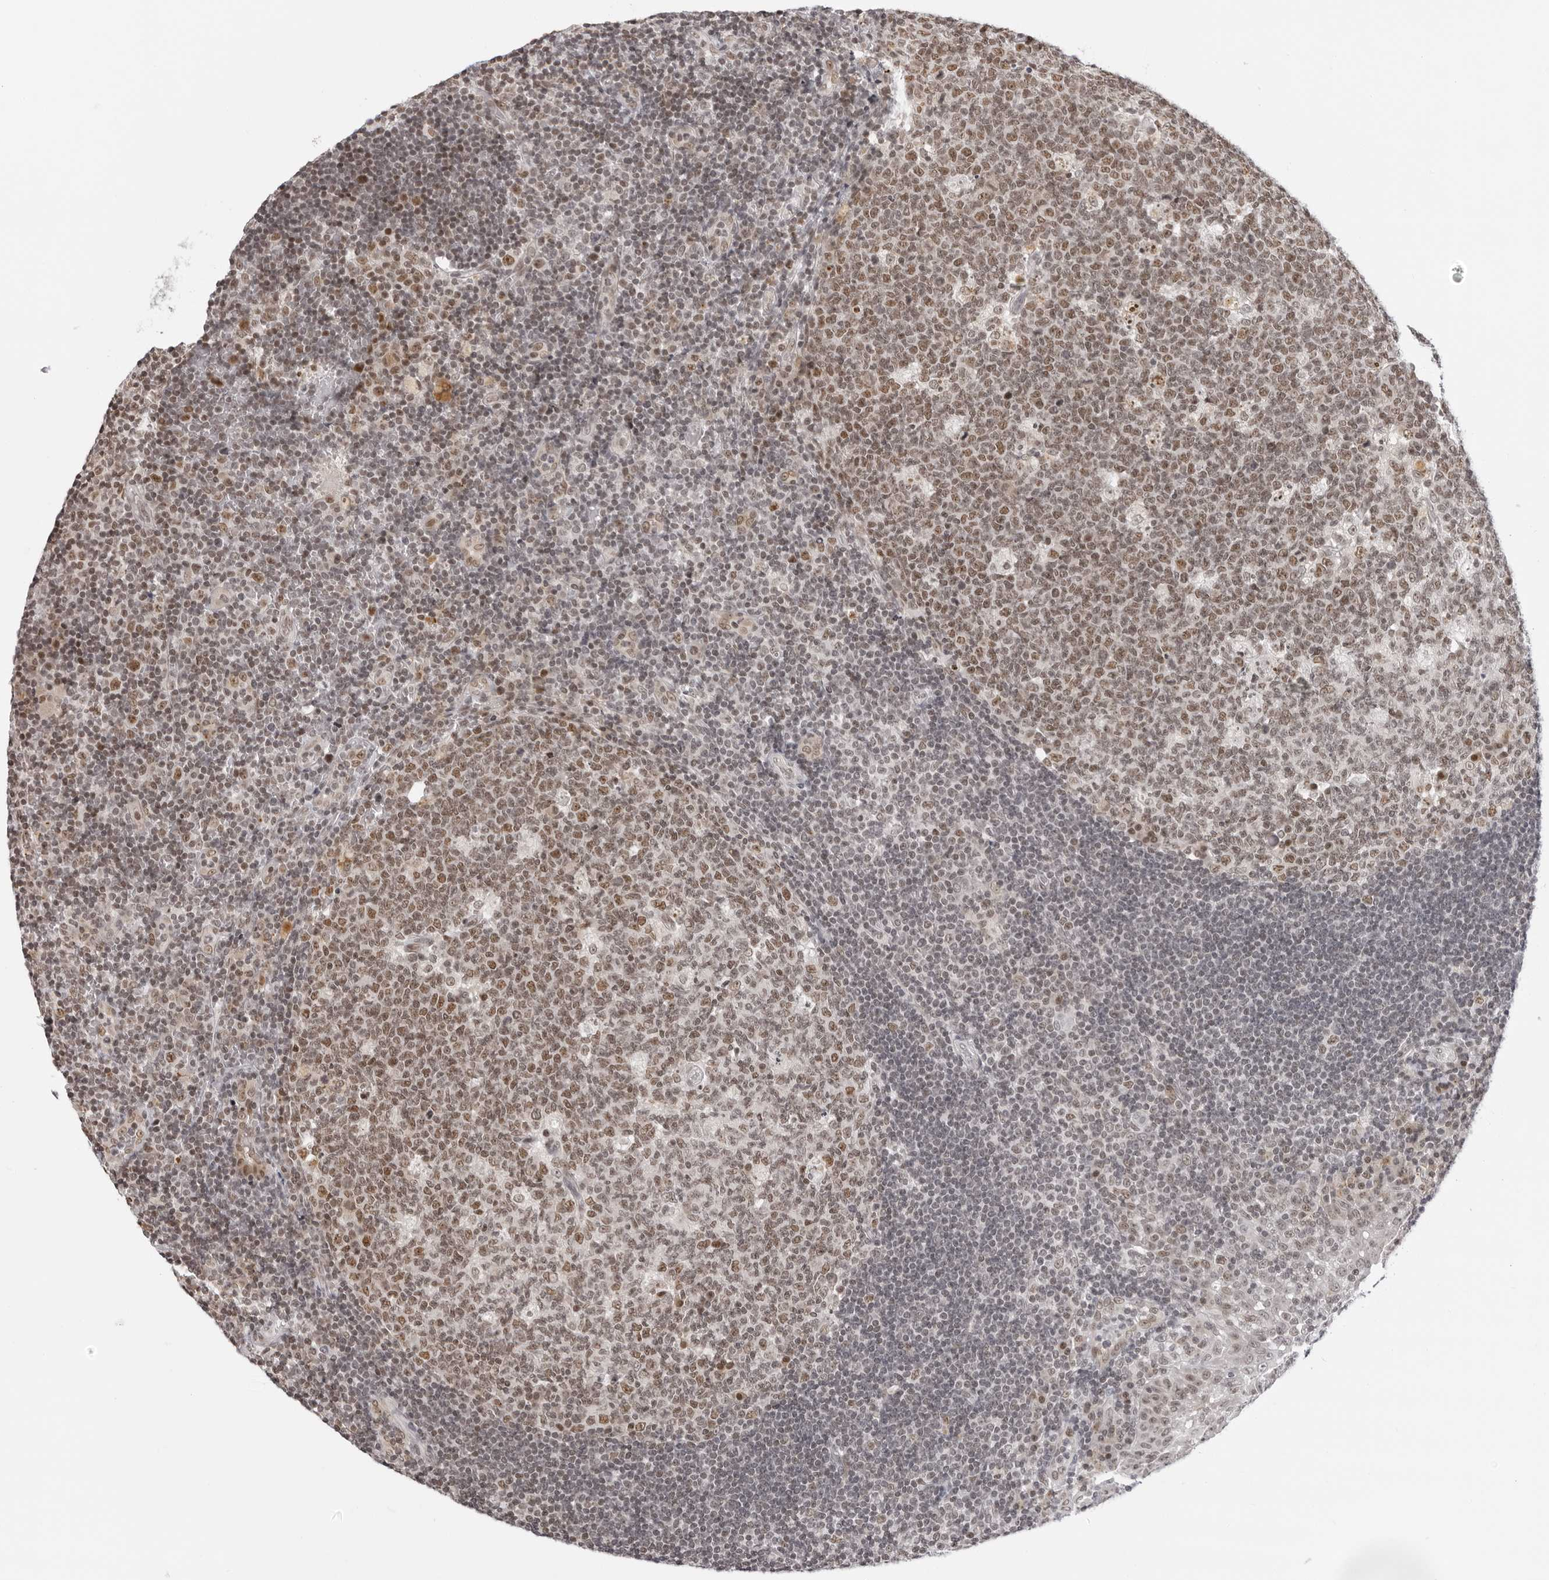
{"staining": {"intensity": "moderate", "quantity": ">75%", "location": "nuclear"}, "tissue": "tonsil", "cell_type": "Germinal center cells", "image_type": "normal", "snomed": [{"axis": "morphology", "description": "Normal tissue, NOS"}, {"axis": "topography", "description": "Tonsil"}], "caption": "Immunohistochemical staining of unremarkable tonsil exhibits moderate nuclear protein staining in about >75% of germinal center cells. The staining was performed using DAB (3,3'-diaminobenzidine), with brown indicating positive protein expression. Nuclei are stained blue with hematoxylin.", "gene": "MSH6", "patient": {"sex": "female", "age": 40}}